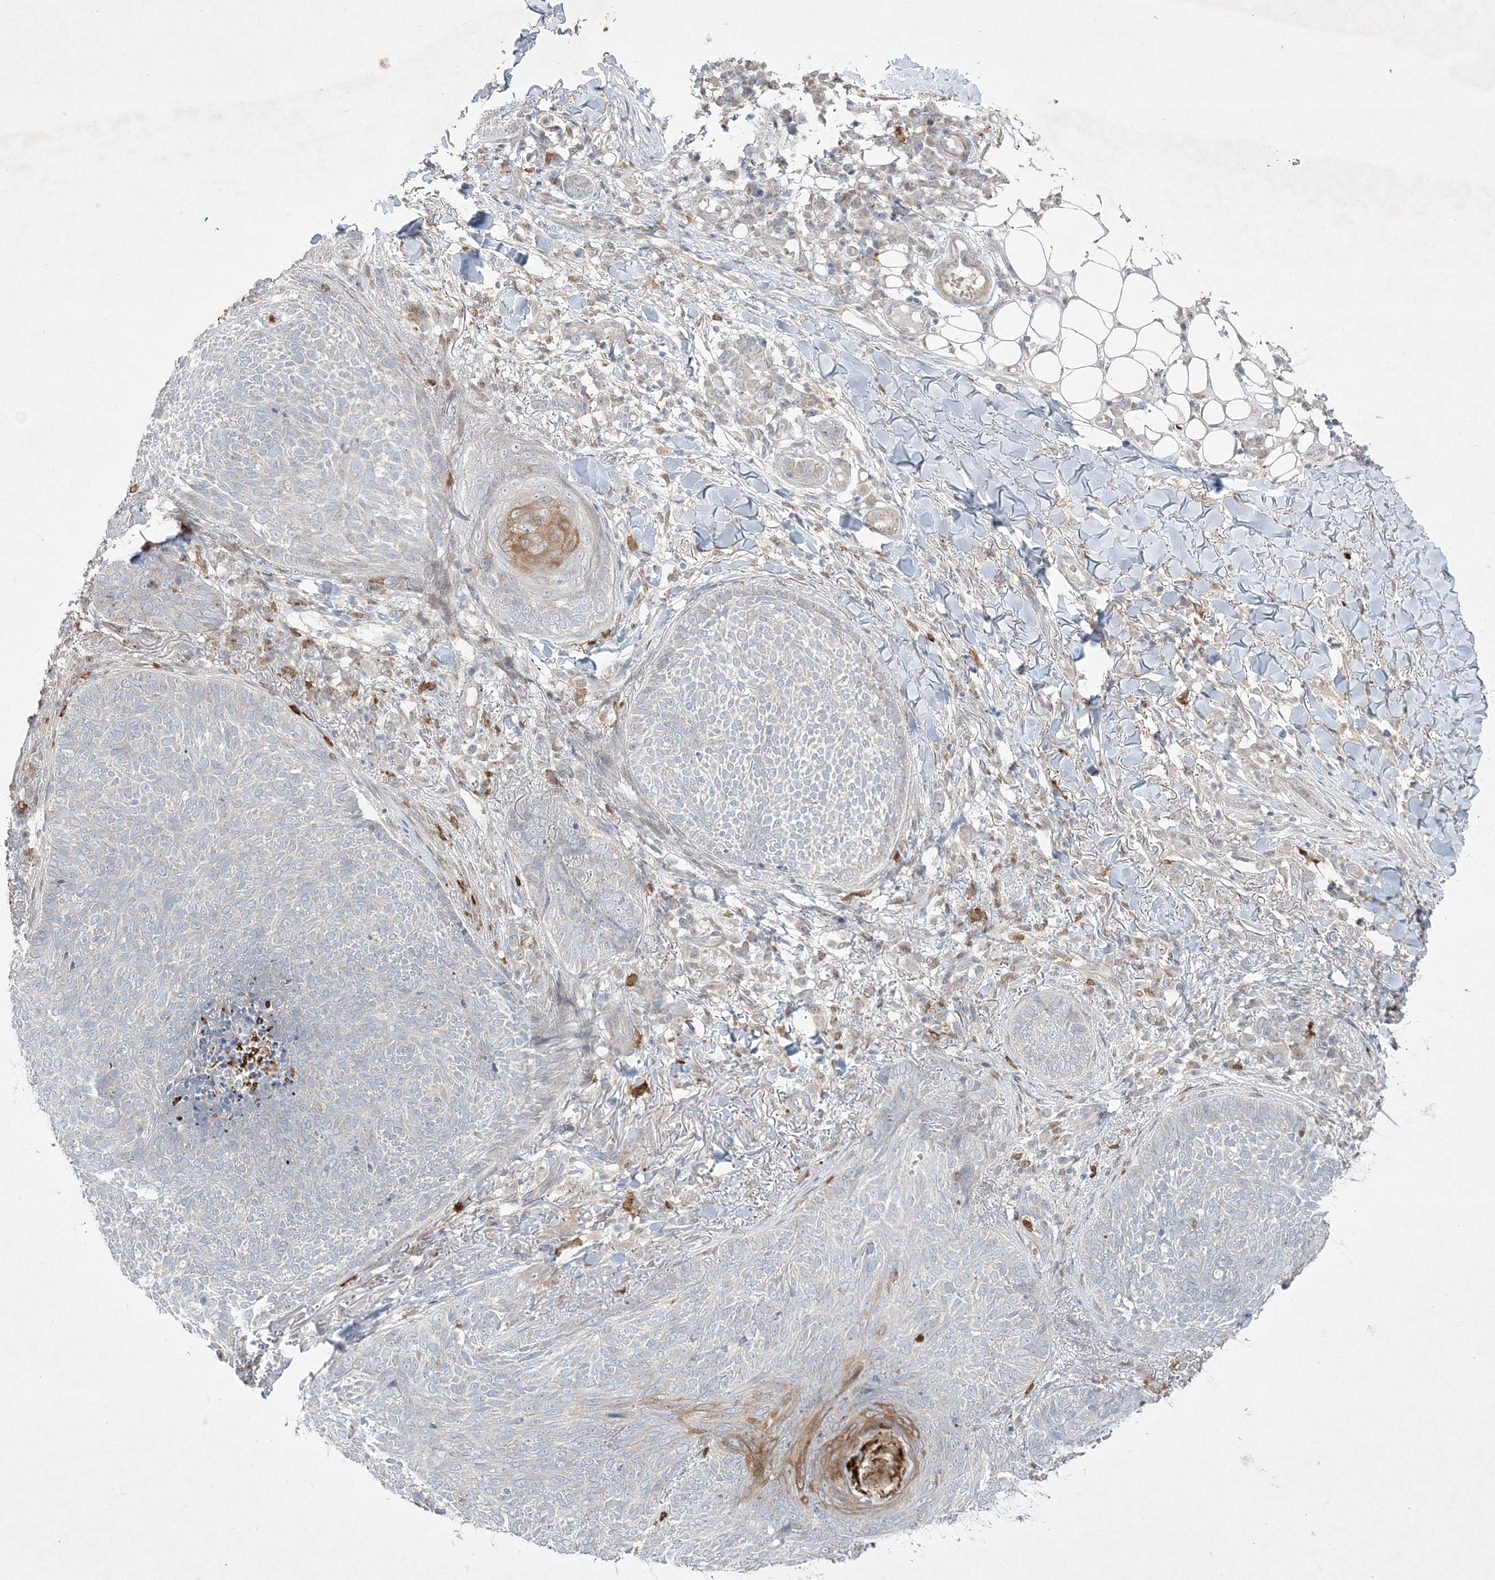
{"staining": {"intensity": "negative", "quantity": "none", "location": "none"}, "tissue": "skin cancer", "cell_type": "Tumor cells", "image_type": "cancer", "snomed": [{"axis": "morphology", "description": "Basal cell carcinoma"}, {"axis": "topography", "description": "Skin"}], "caption": "Photomicrograph shows no protein expression in tumor cells of skin basal cell carcinoma tissue.", "gene": "CLNK", "patient": {"sex": "male", "age": 85}}